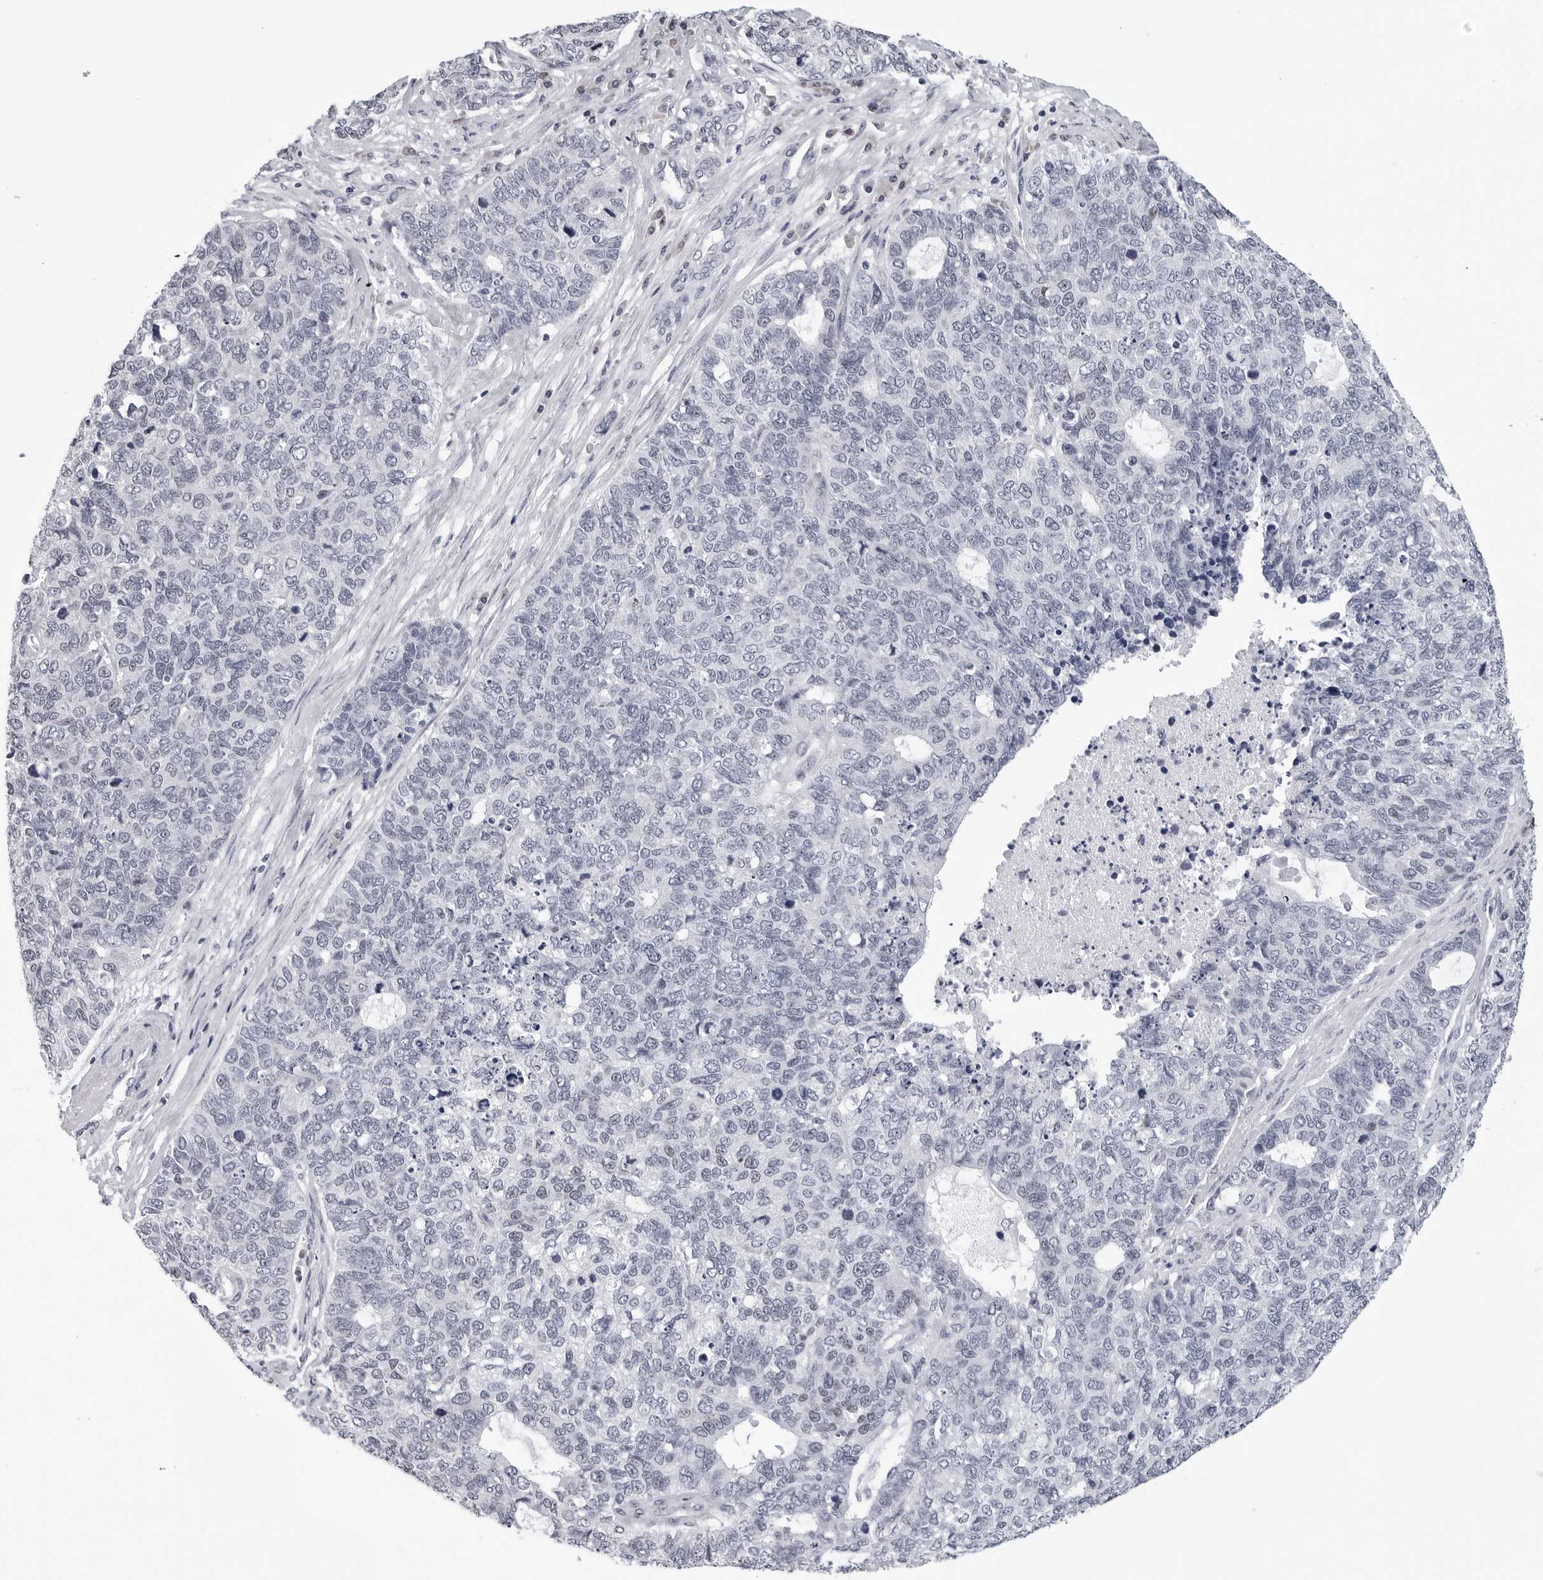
{"staining": {"intensity": "negative", "quantity": "none", "location": "none"}, "tissue": "cervical cancer", "cell_type": "Tumor cells", "image_type": "cancer", "snomed": [{"axis": "morphology", "description": "Squamous cell carcinoma, NOS"}, {"axis": "topography", "description": "Cervix"}], "caption": "The micrograph demonstrates no staining of tumor cells in cervical squamous cell carcinoma.", "gene": "GNL2", "patient": {"sex": "female", "age": 63}}